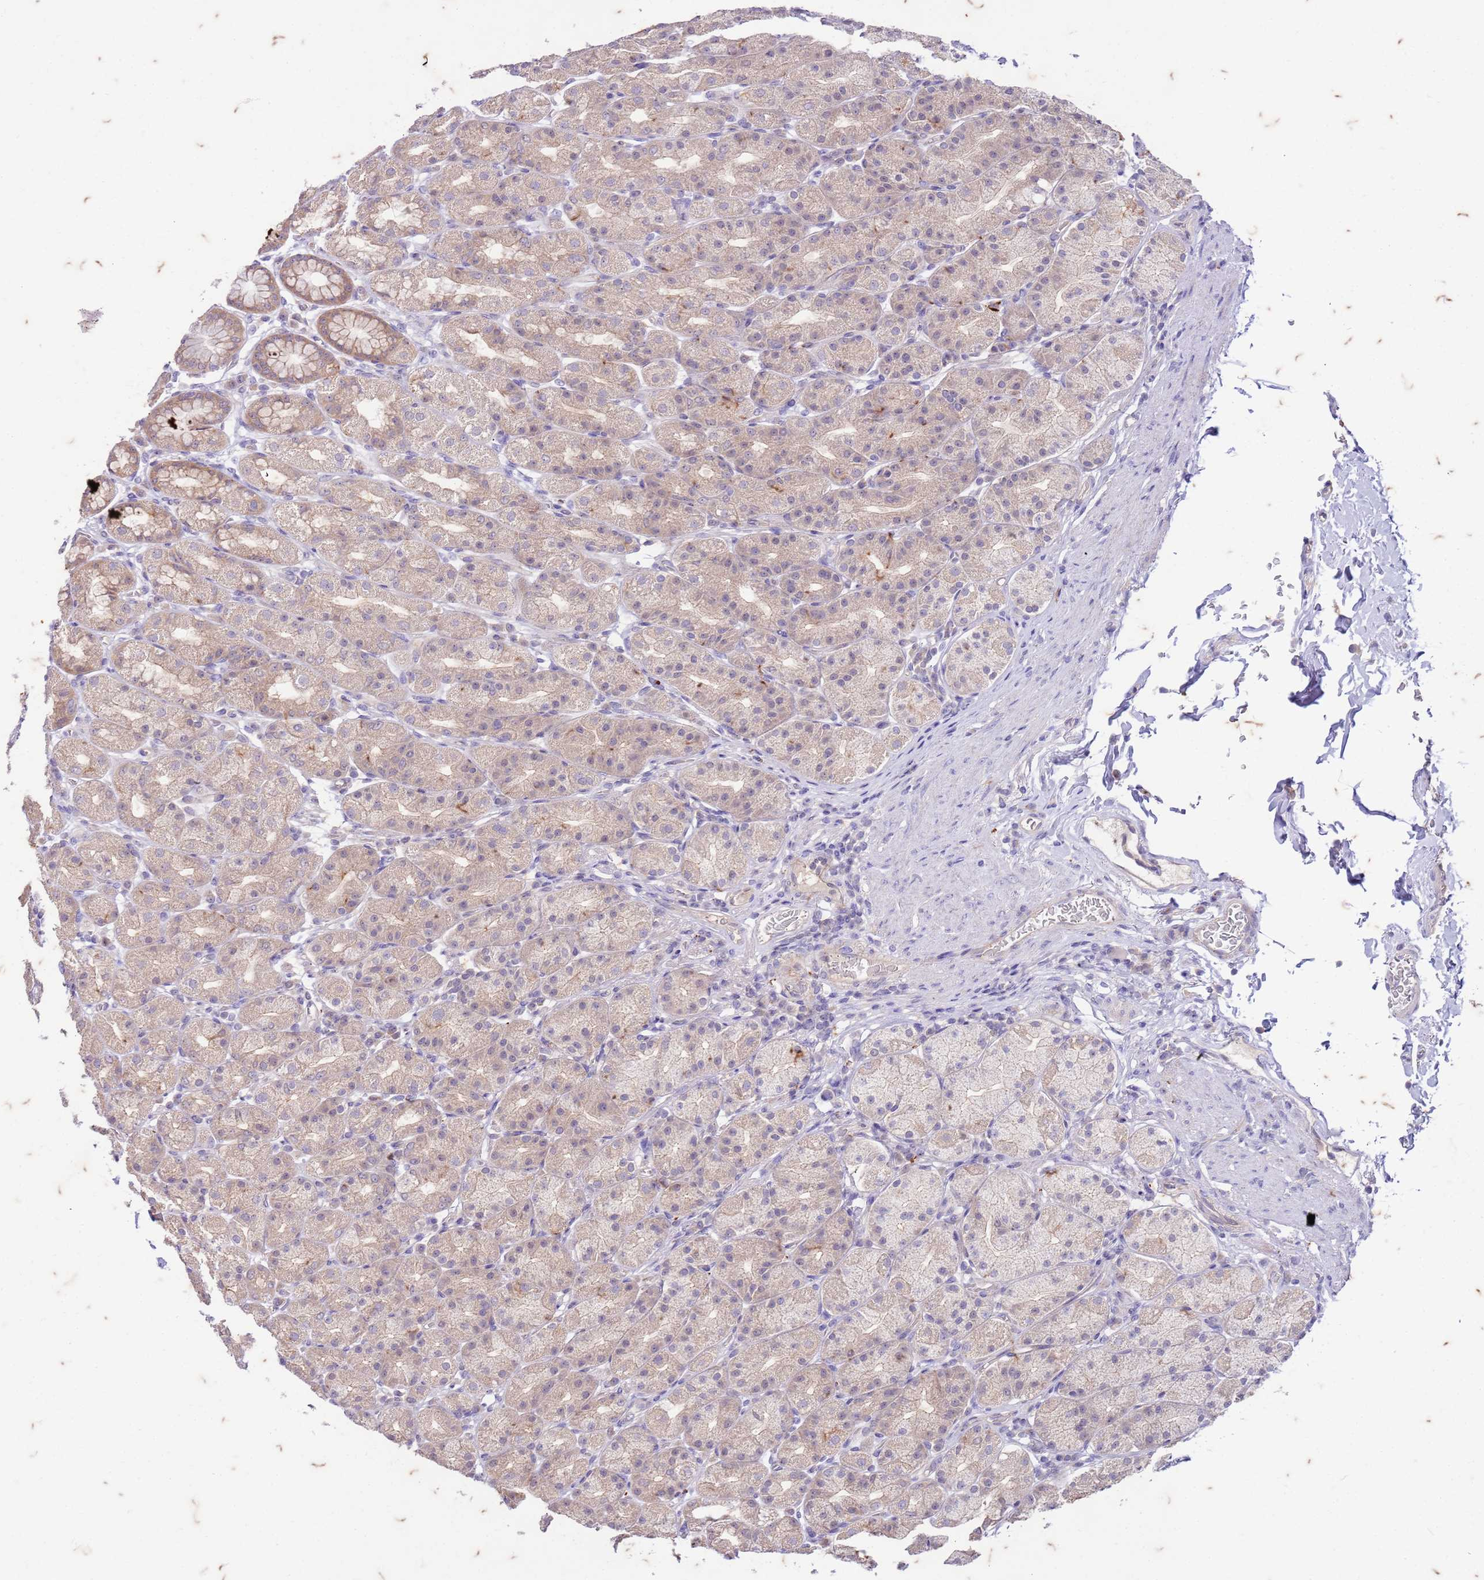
{"staining": {"intensity": "moderate", "quantity": "<25%", "location": "cytoplasmic/membranous"}, "tissue": "stomach", "cell_type": "Glandular cells", "image_type": "normal", "snomed": [{"axis": "morphology", "description": "Normal tissue, NOS"}, {"axis": "topography", "description": "Stomach, upper"}], "caption": "Glandular cells show low levels of moderate cytoplasmic/membranous expression in about <25% of cells in unremarkable human stomach. Ihc stains the protein in brown and the nuclei are stained blue.", "gene": "RAPGEF3", "patient": {"sex": "male", "age": 68}}